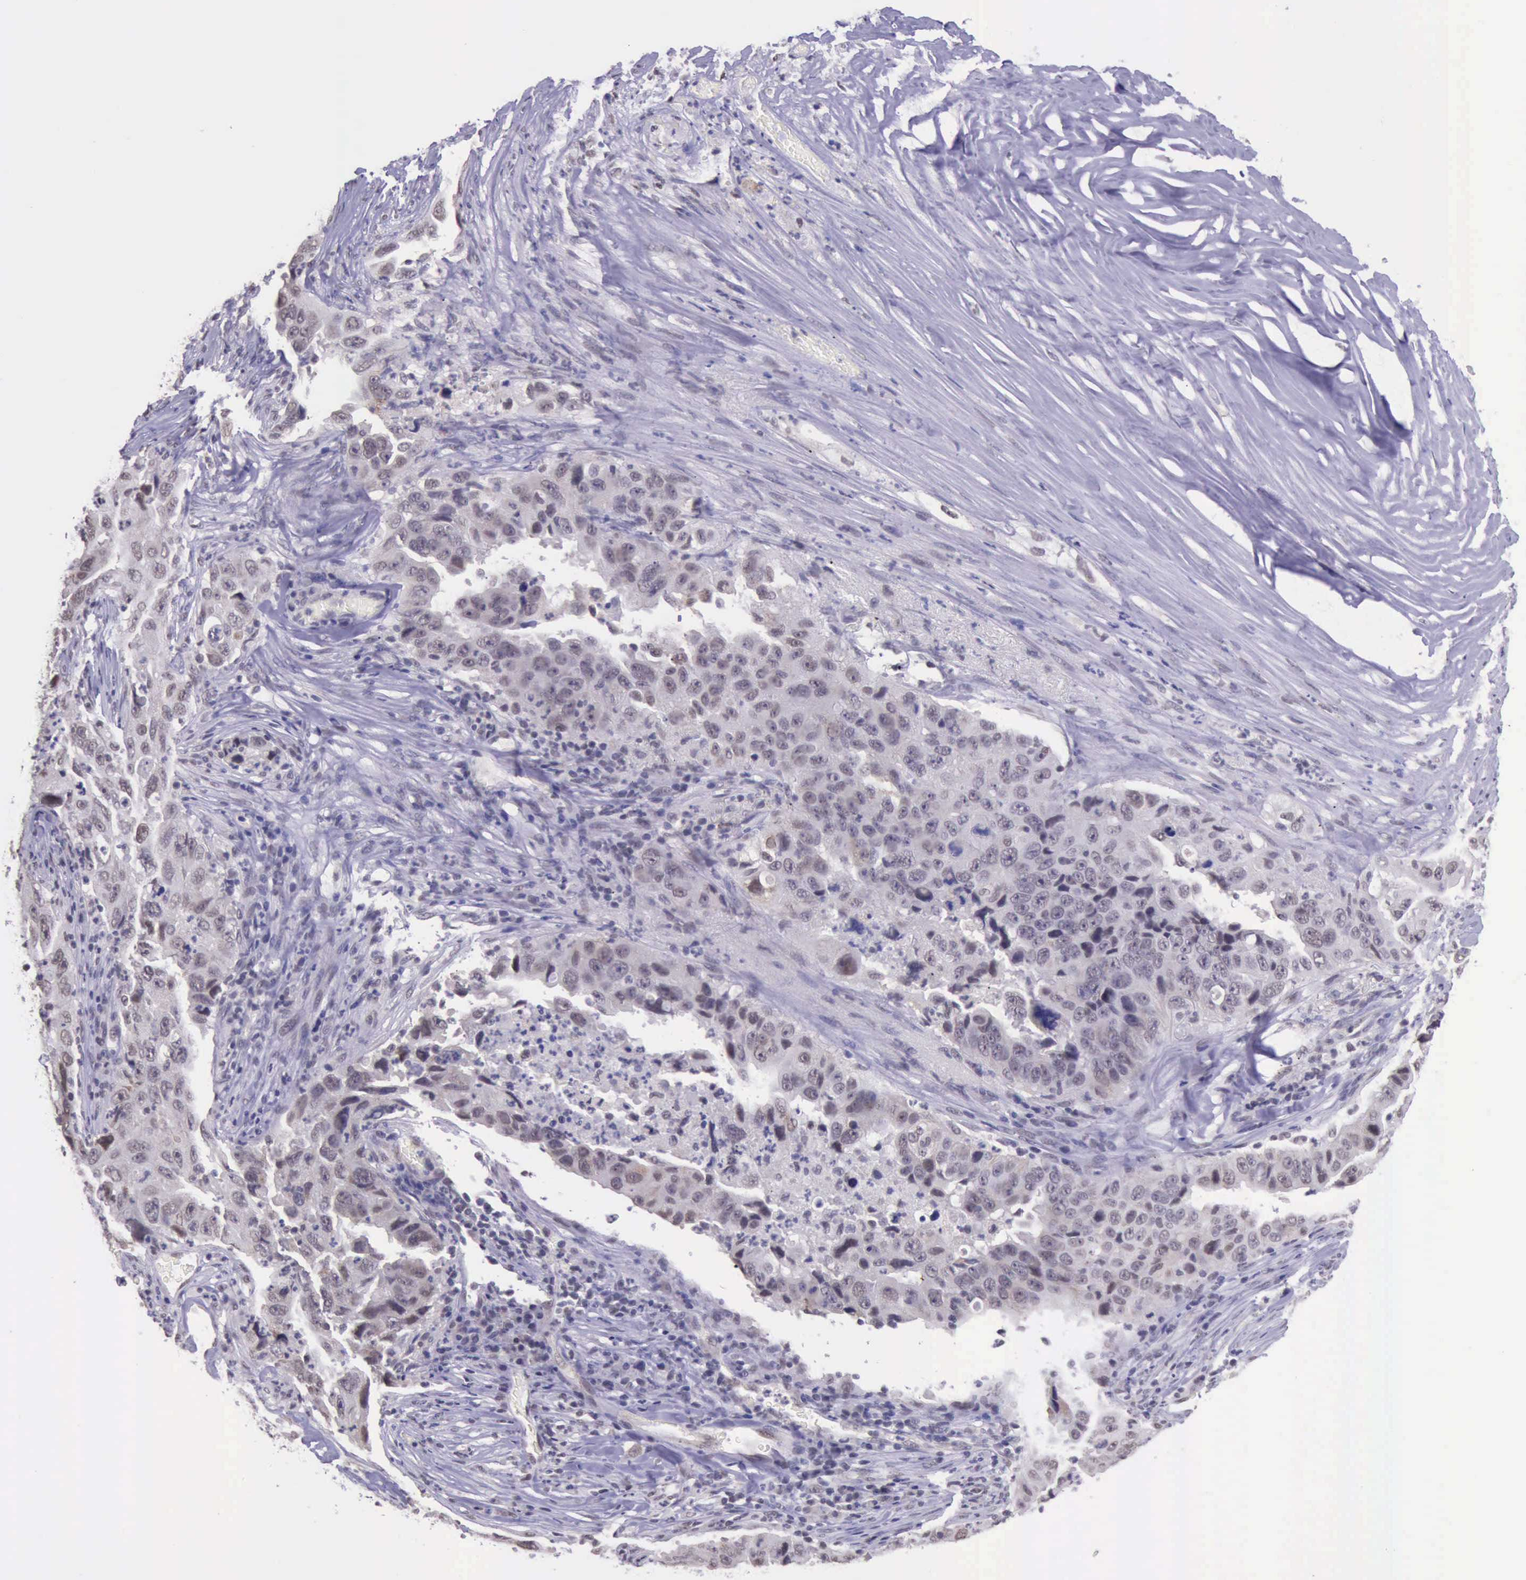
{"staining": {"intensity": "weak", "quantity": "25%-75%", "location": "nuclear"}, "tissue": "lung cancer", "cell_type": "Tumor cells", "image_type": "cancer", "snomed": [{"axis": "morphology", "description": "Squamous cell carcinoma, NOS"}, {"axis": "topography", "description": "Lung"}], "caption": "DAB (3,3'-diaminobenzidine) immunohistochemical staining of lung squamous cell carcinoma demonstrates weak nuclear protein expression in about 25%-75% of tumor cells. (brown staining indicates protein expression, while blue staining denotes nuclei).", "gene": "PRPF39", "patient": {"sex": "male", "age": 64}}